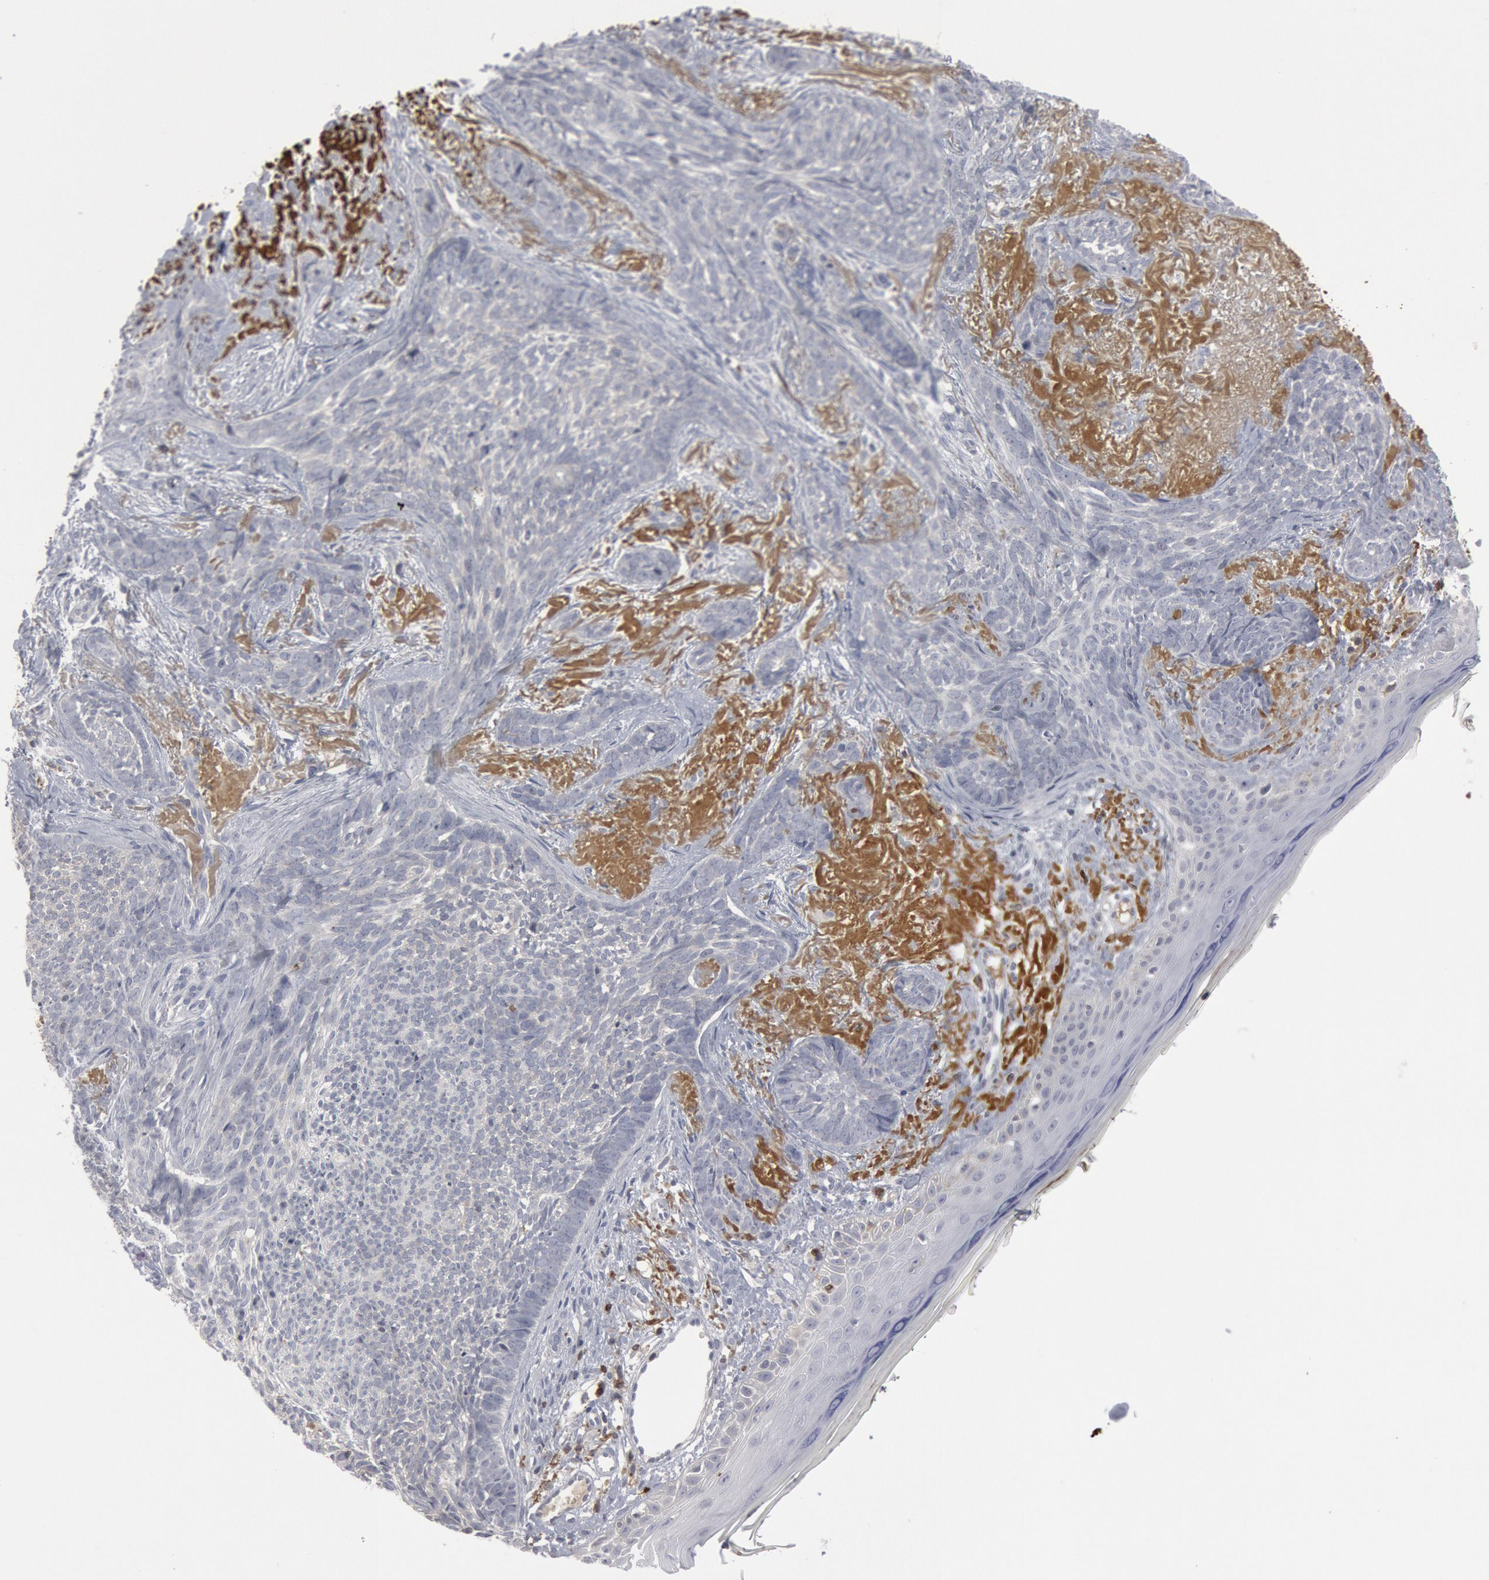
{"staining": {"intensity": "negative", "quantity": "none", "location": "none"}, "tissue": "skin cancer", "cell_type": "Tumor cells", "image_type": "cancer", "snomed": [{"axis": "morphology", "description": "Basal cell carcinoma"}, {"axis": "topography", "description": "Skin"}], "caption": "High power microscopy micrograph of an immunohistochemistry micrograph of basal cell carcinoma (skin), revealing no significant staining in tumor cells.", "gene": "C1QC", "patient": {"sex": "female", "age": 81}}